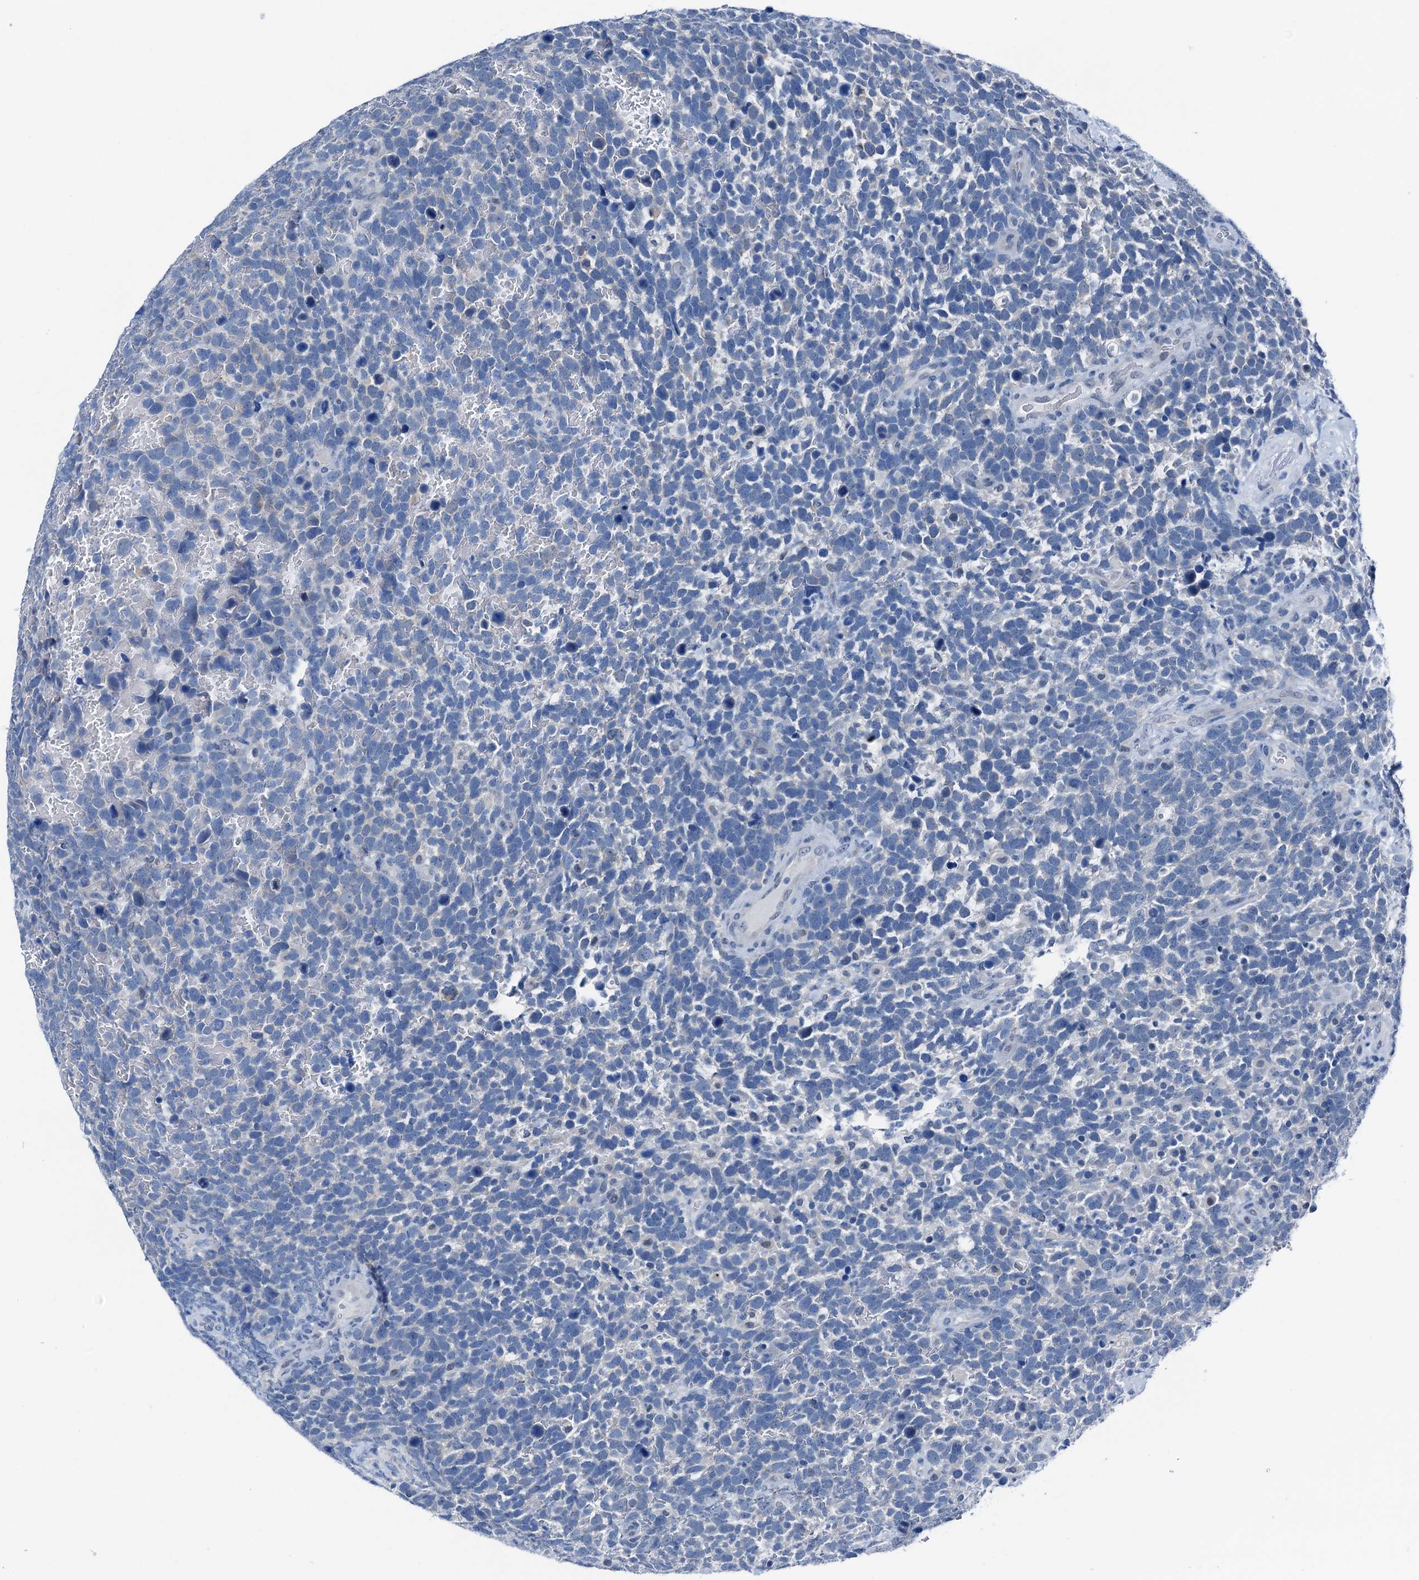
{"staining": {"intensity": "negative", "quantity": "none", "location": "none"}, "tissue": "urothelial cancer", "cell_type": "Tumor cells", "image_type": "cancer", "snomed": [{"axis": "morphology", "description": "Urothelial carcinoma, High grade"}, {"axis": "topography", "description": "Urinary bladder"}], "caption": "A micrograph of human high-grade urothelial carcinoma is negative for staining in tumor cells.", "gene": "CBLN3", "patient": {"sex": "female", "age": 82}}